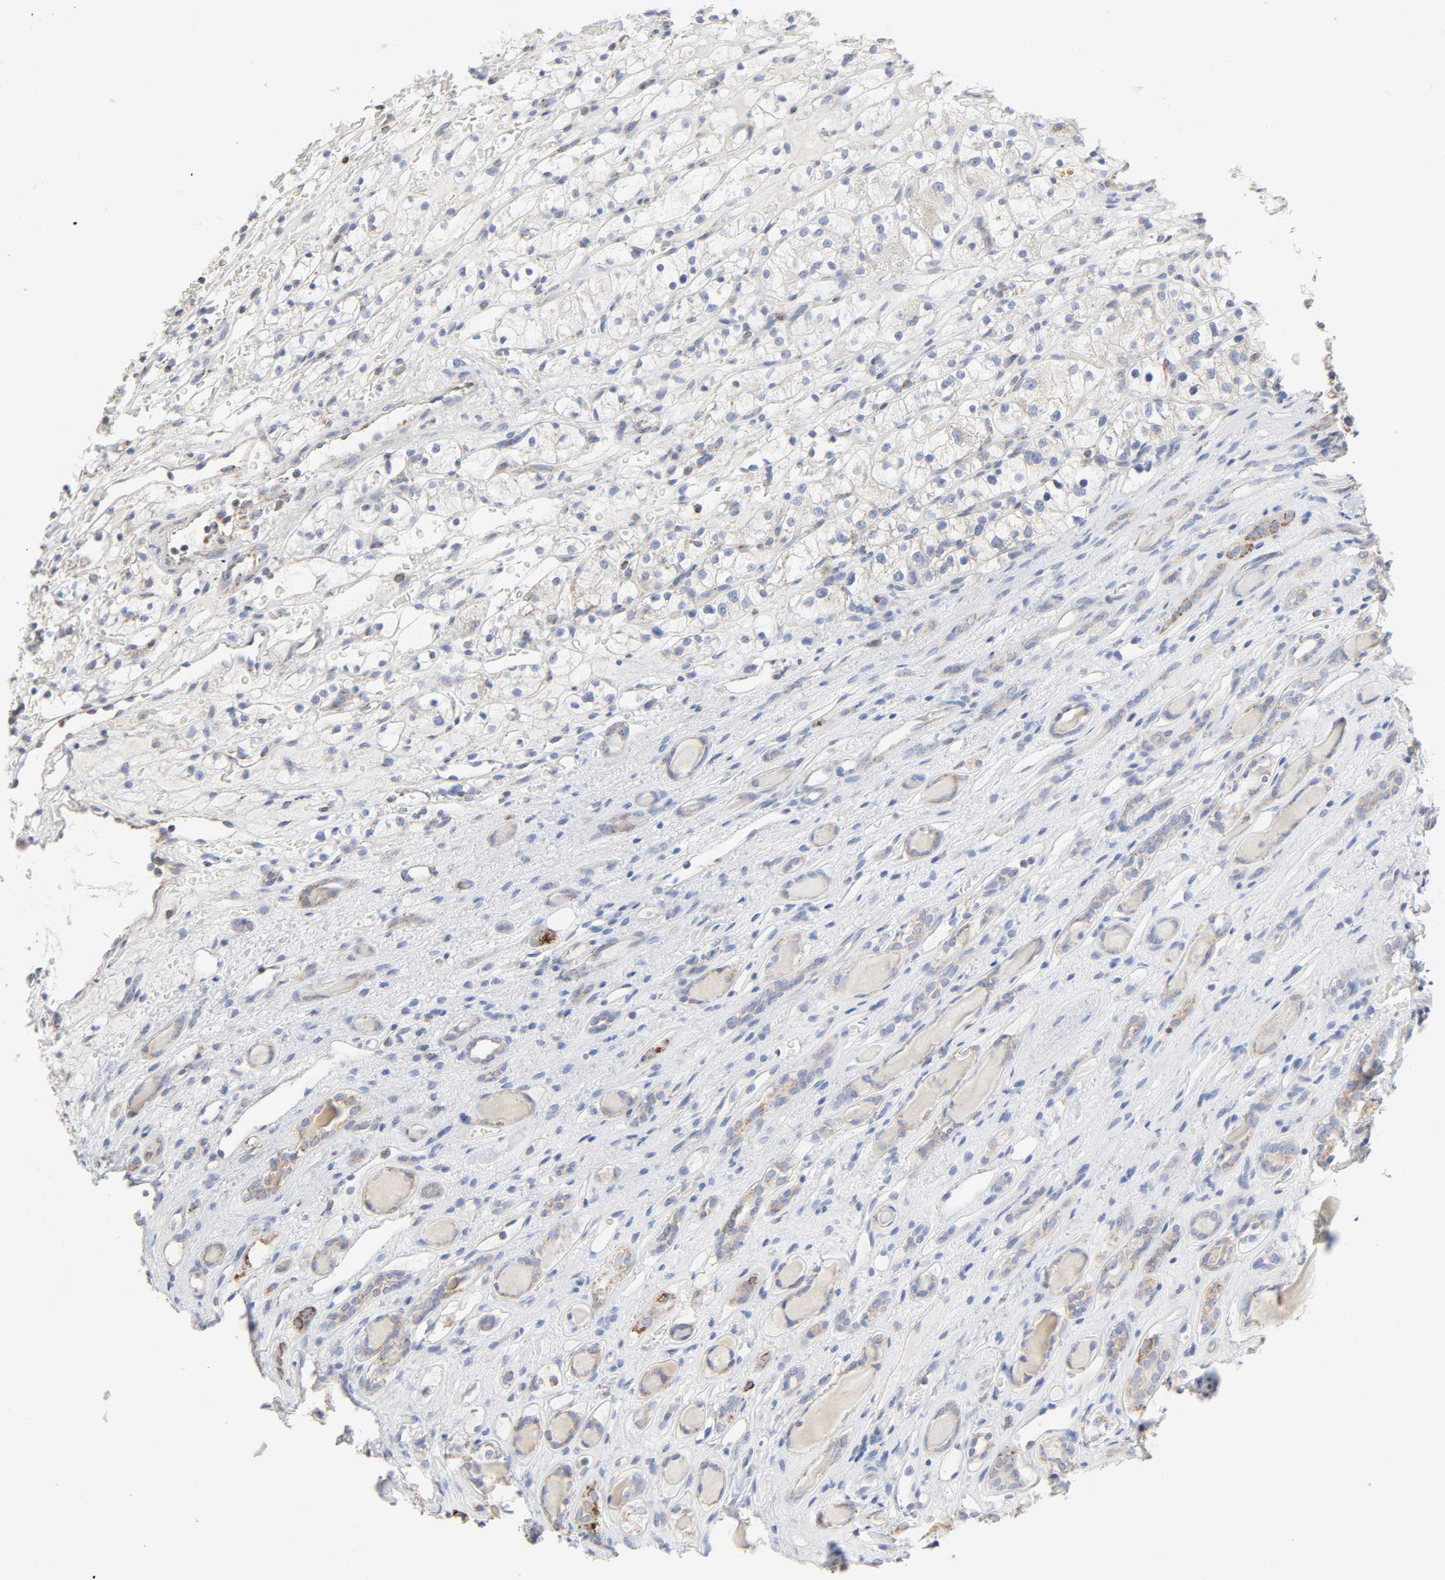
{"staining": {"intensity": "weak", "quantity": "<25%", "location": "cytoplasmic/membranous"}, "tissue": "renal cancer", "cell_type": "Tumor cells", "image_type": "cancer", "snomed": [{"axis": "morphology", "description": "Adenocarcinoma, NOS"}, {"axis": "topography", "description": "Kidney"}], "caption": "There is no significant positivity in tumor cells of adenocarcinoma (renal).", "gene": "SYT16", "patient": {"sex": "female", "age": 60}}